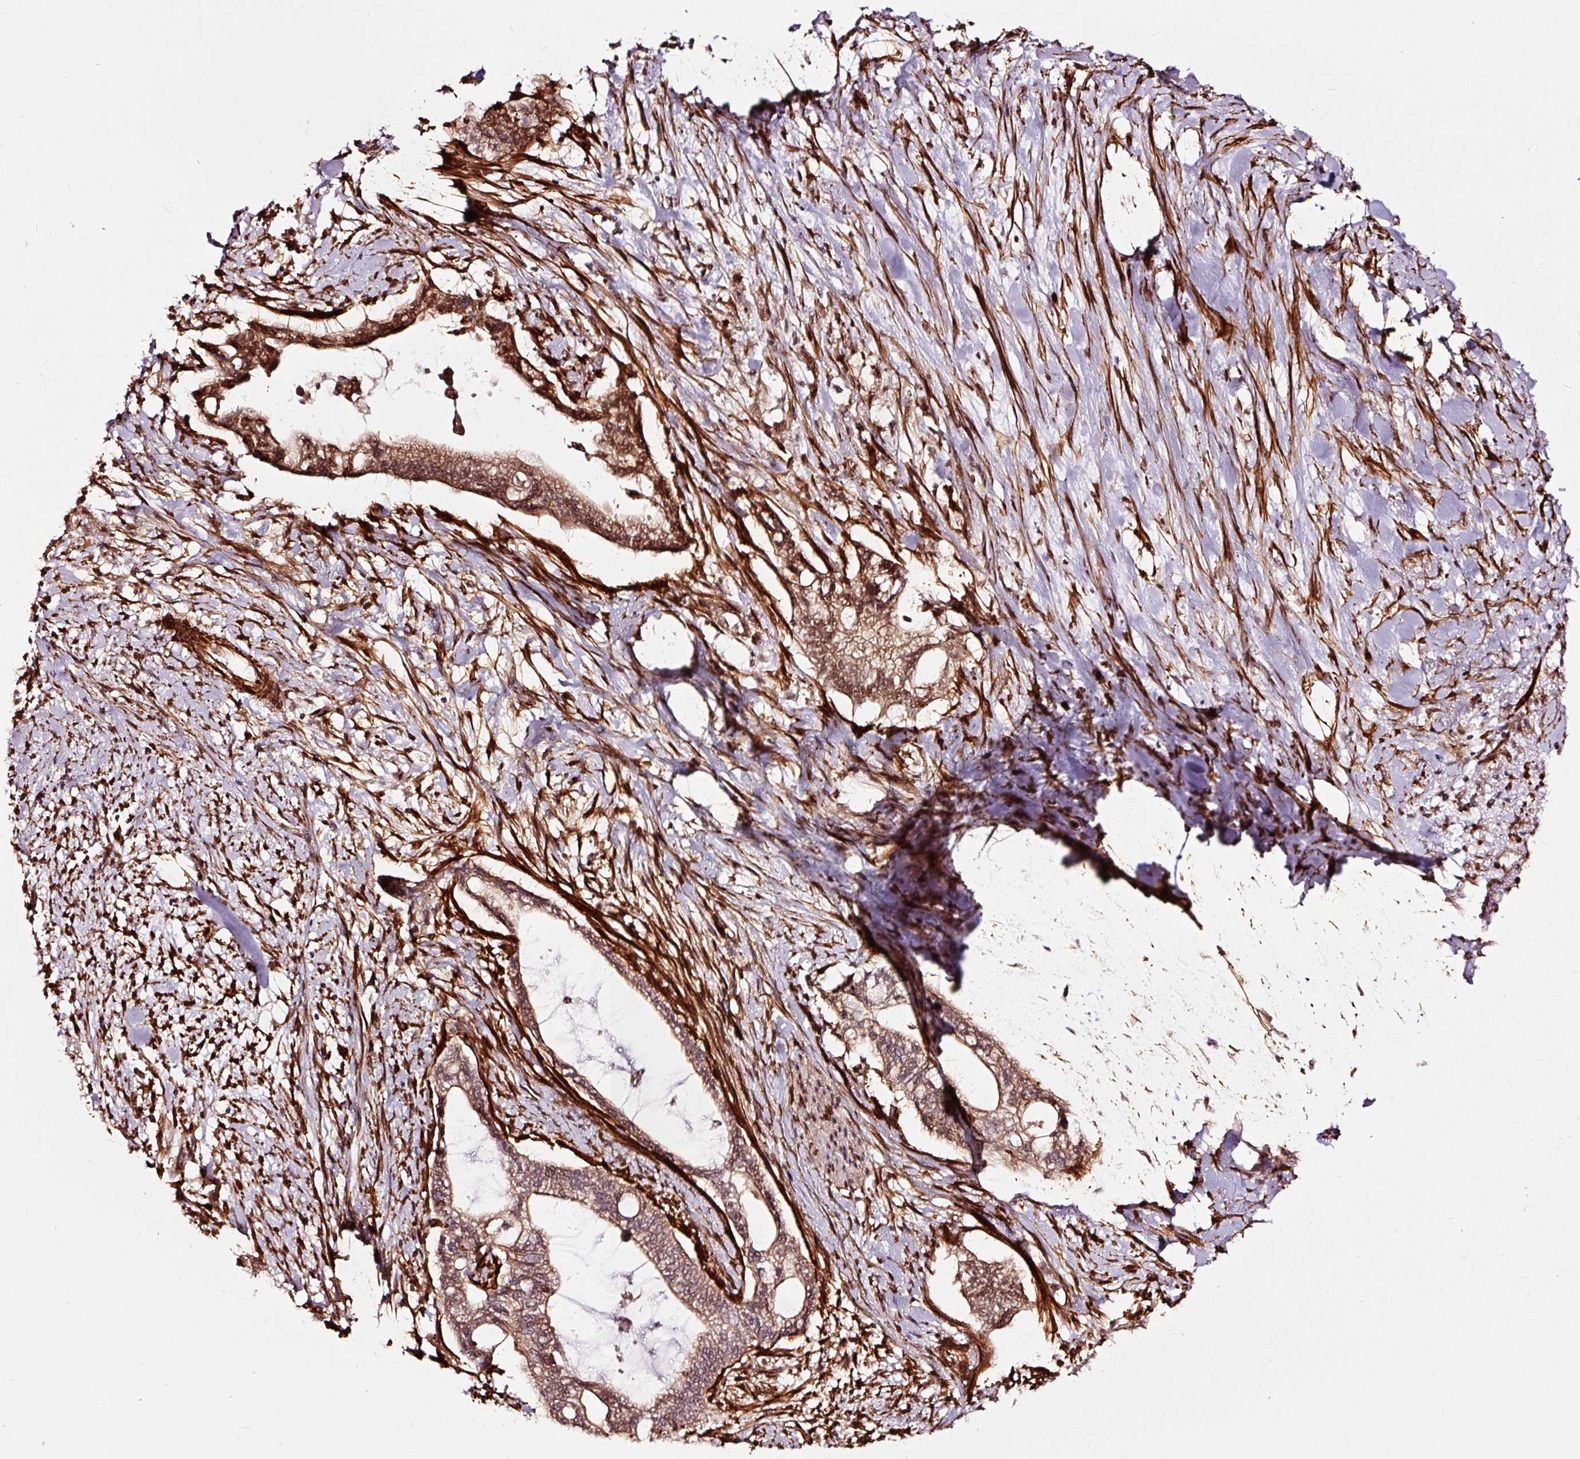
{"staining": {"intensity": "moderate", "quantity": ">75%", "location": "cytoplasmic/membranous,nuclear"}, "tissue": "pancreatic cancer", "cell_type": "Tumor cells", "image_type": "cancer", "snomed": [{"axis": "morphology", "description": "Adenocarcinoma, NOS"}, {"axis": "topography", "description": "Pancreas"}], "caption": "Moderate cytoplasmic/membranous and nuclear protein expression is seen in about >75% of tumor cells in pancreatic adenocarcinoma.", "gene": "TPM1", "patient": {"sex": "male", "age": 70}}